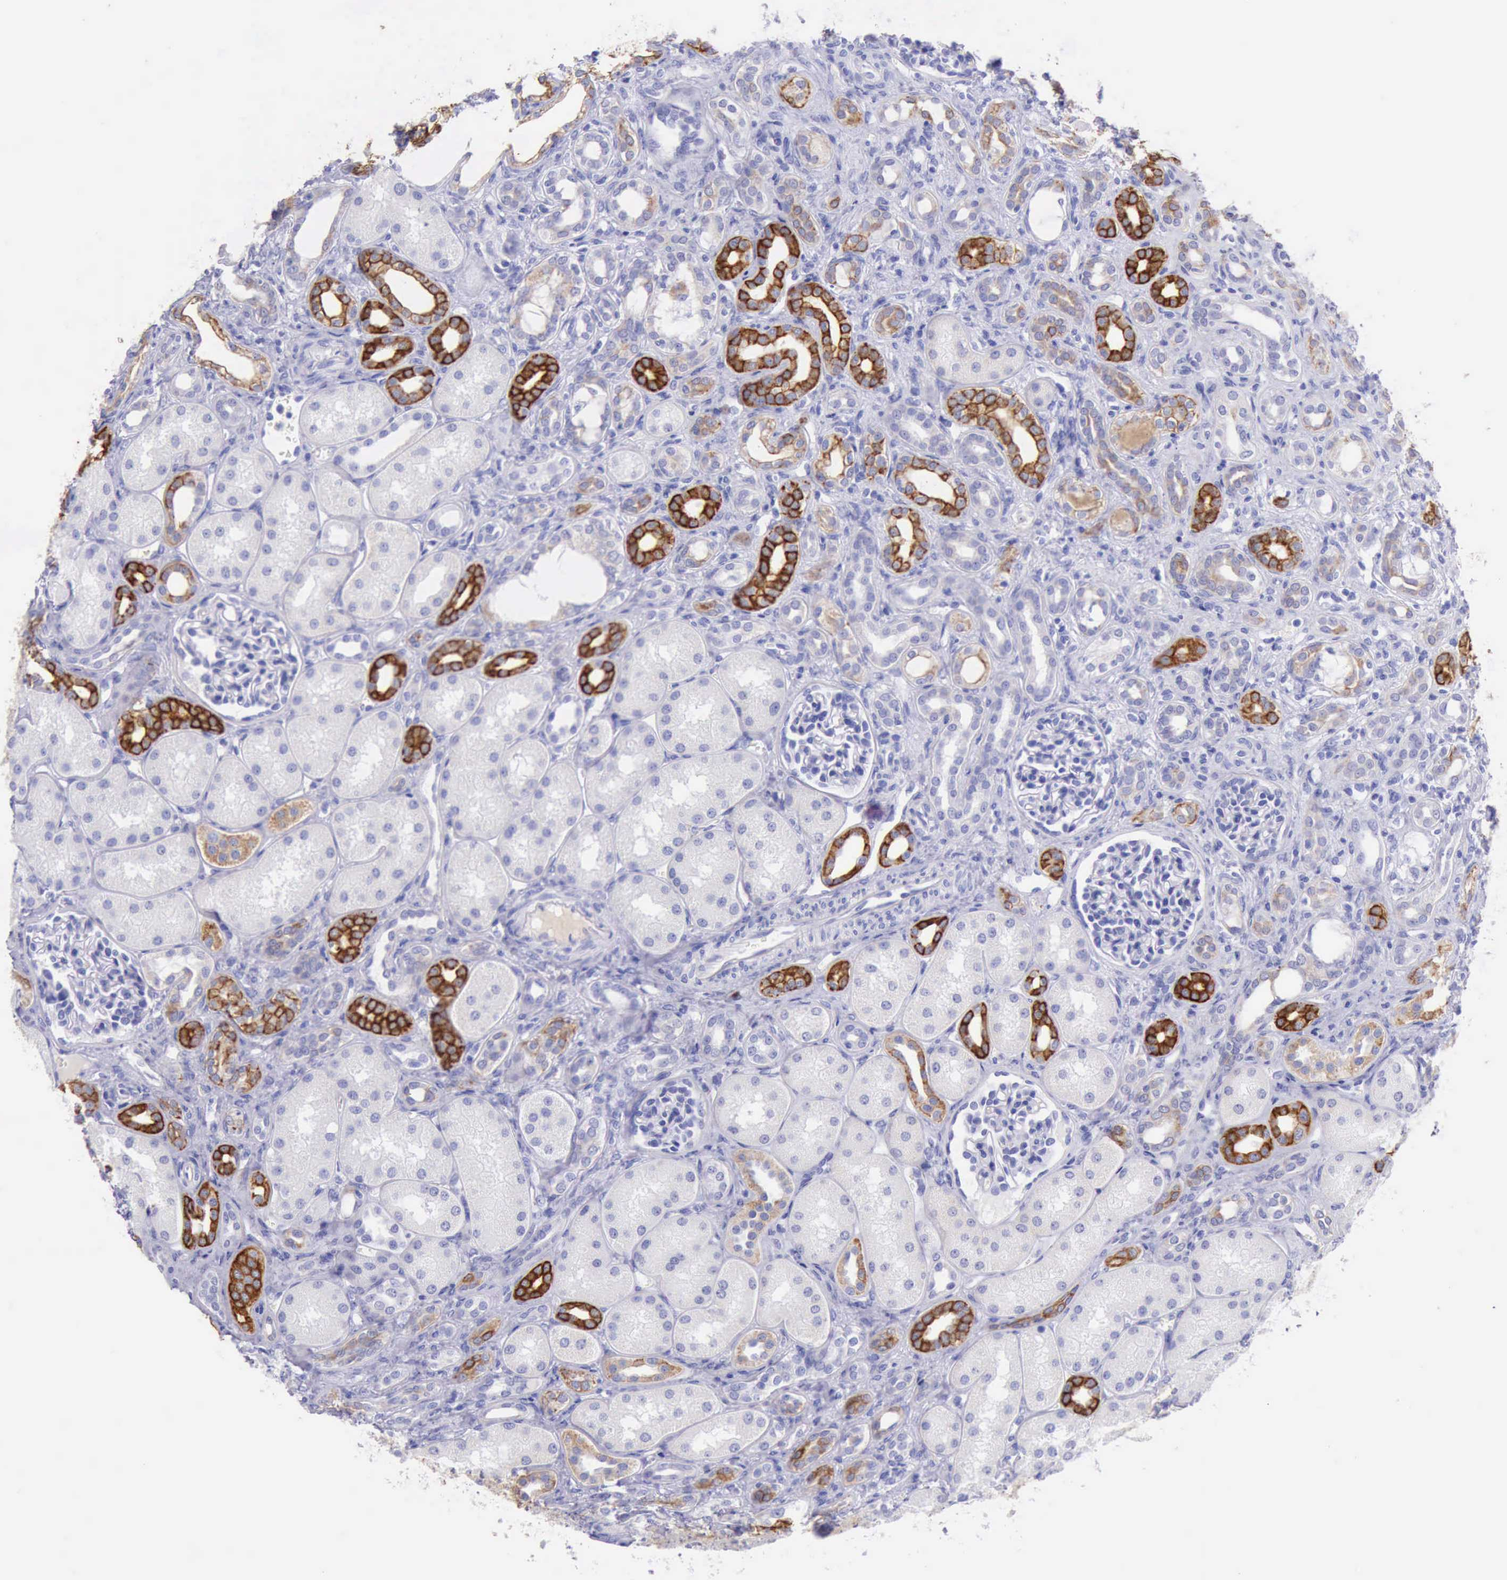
{"staining": {"intensity": "negative", "quantity": "none", "location": "none"}, "tissue": "kidney", "cell_type": "Cells in glomeruli", "image_type": "normal", "snomed": [{"axis": "morphology", "description": "Normal tissue, NOS"}, {"axis": "topography", "description": "Kidney"}], "caption": "Cells in glomeruli are negative for brown protein staining in normal kidney. Brightfield microscopy of immunohistochemistry (IHC) stained with DAB (3,3'-diaminobenzidine) (brown) and hematoxylin (blue), captured at high magnification.", "gene": "KRT8", "patient": {"sex": "male", "age": 7}}